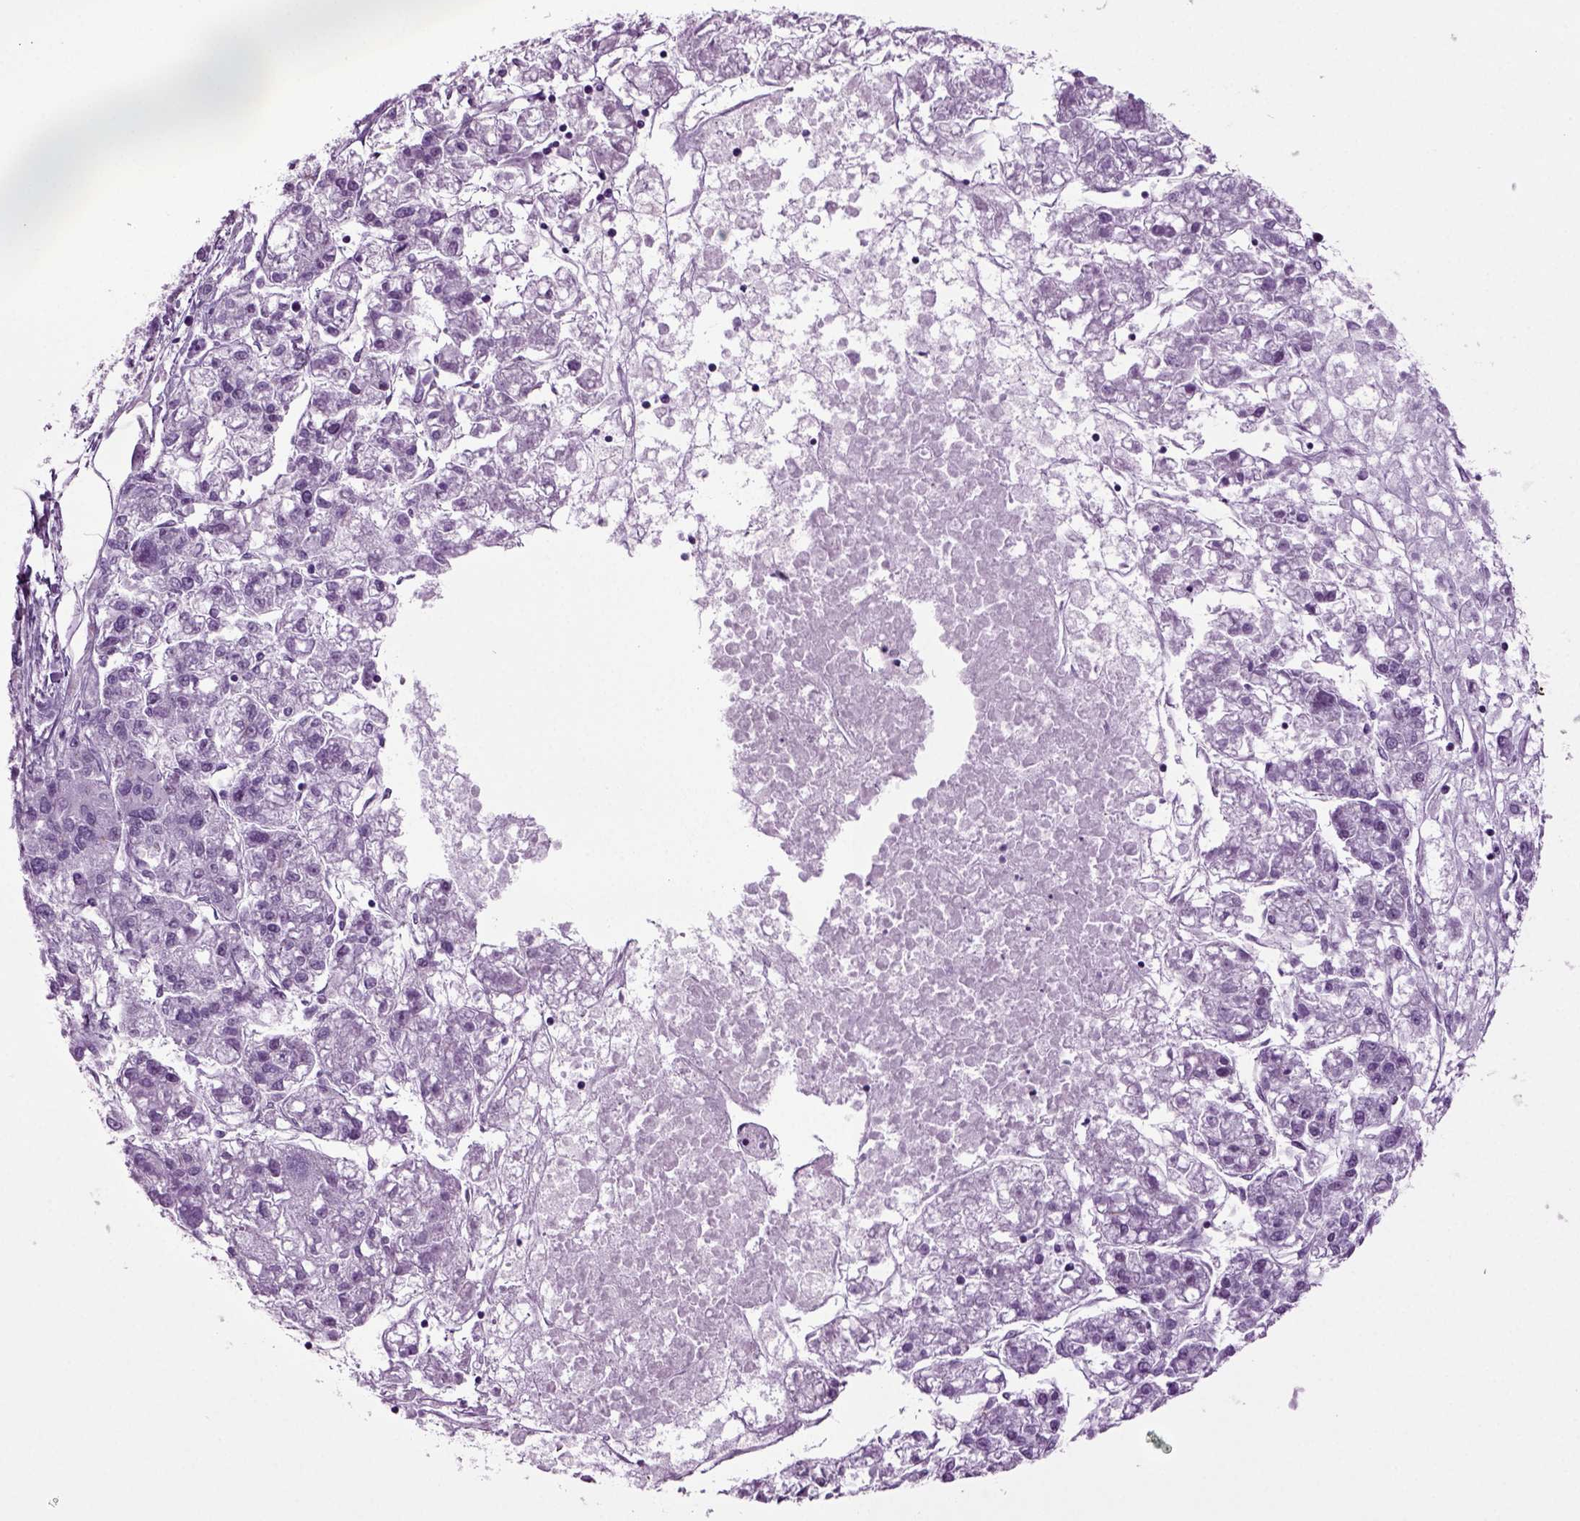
{"staining": {"intensity": "negative", "quantity": "none", "location": "none"}, "tissue": "liver cancer", "cell_type": "Tumor cells", "image_type": "cancer", "snomed": [{"axis": "morphology", "description": "Carcinoma, Hepatocellular, NOS"}, {"axis": "topography", "description": "Liver"}], "caption": "Immunohistochemical staining of human liver hepatocellular carcinoma demonstrates no significant staining in tumor cells. (Stains: DAB (3,3'-diaminobenzidine) immunohistochemistry with hematoxylin counter stain, Microscopy: brightfield microscopy at high magnification).", "gene": "RFX3", "patient": {"sex": "male", "age": 56}}